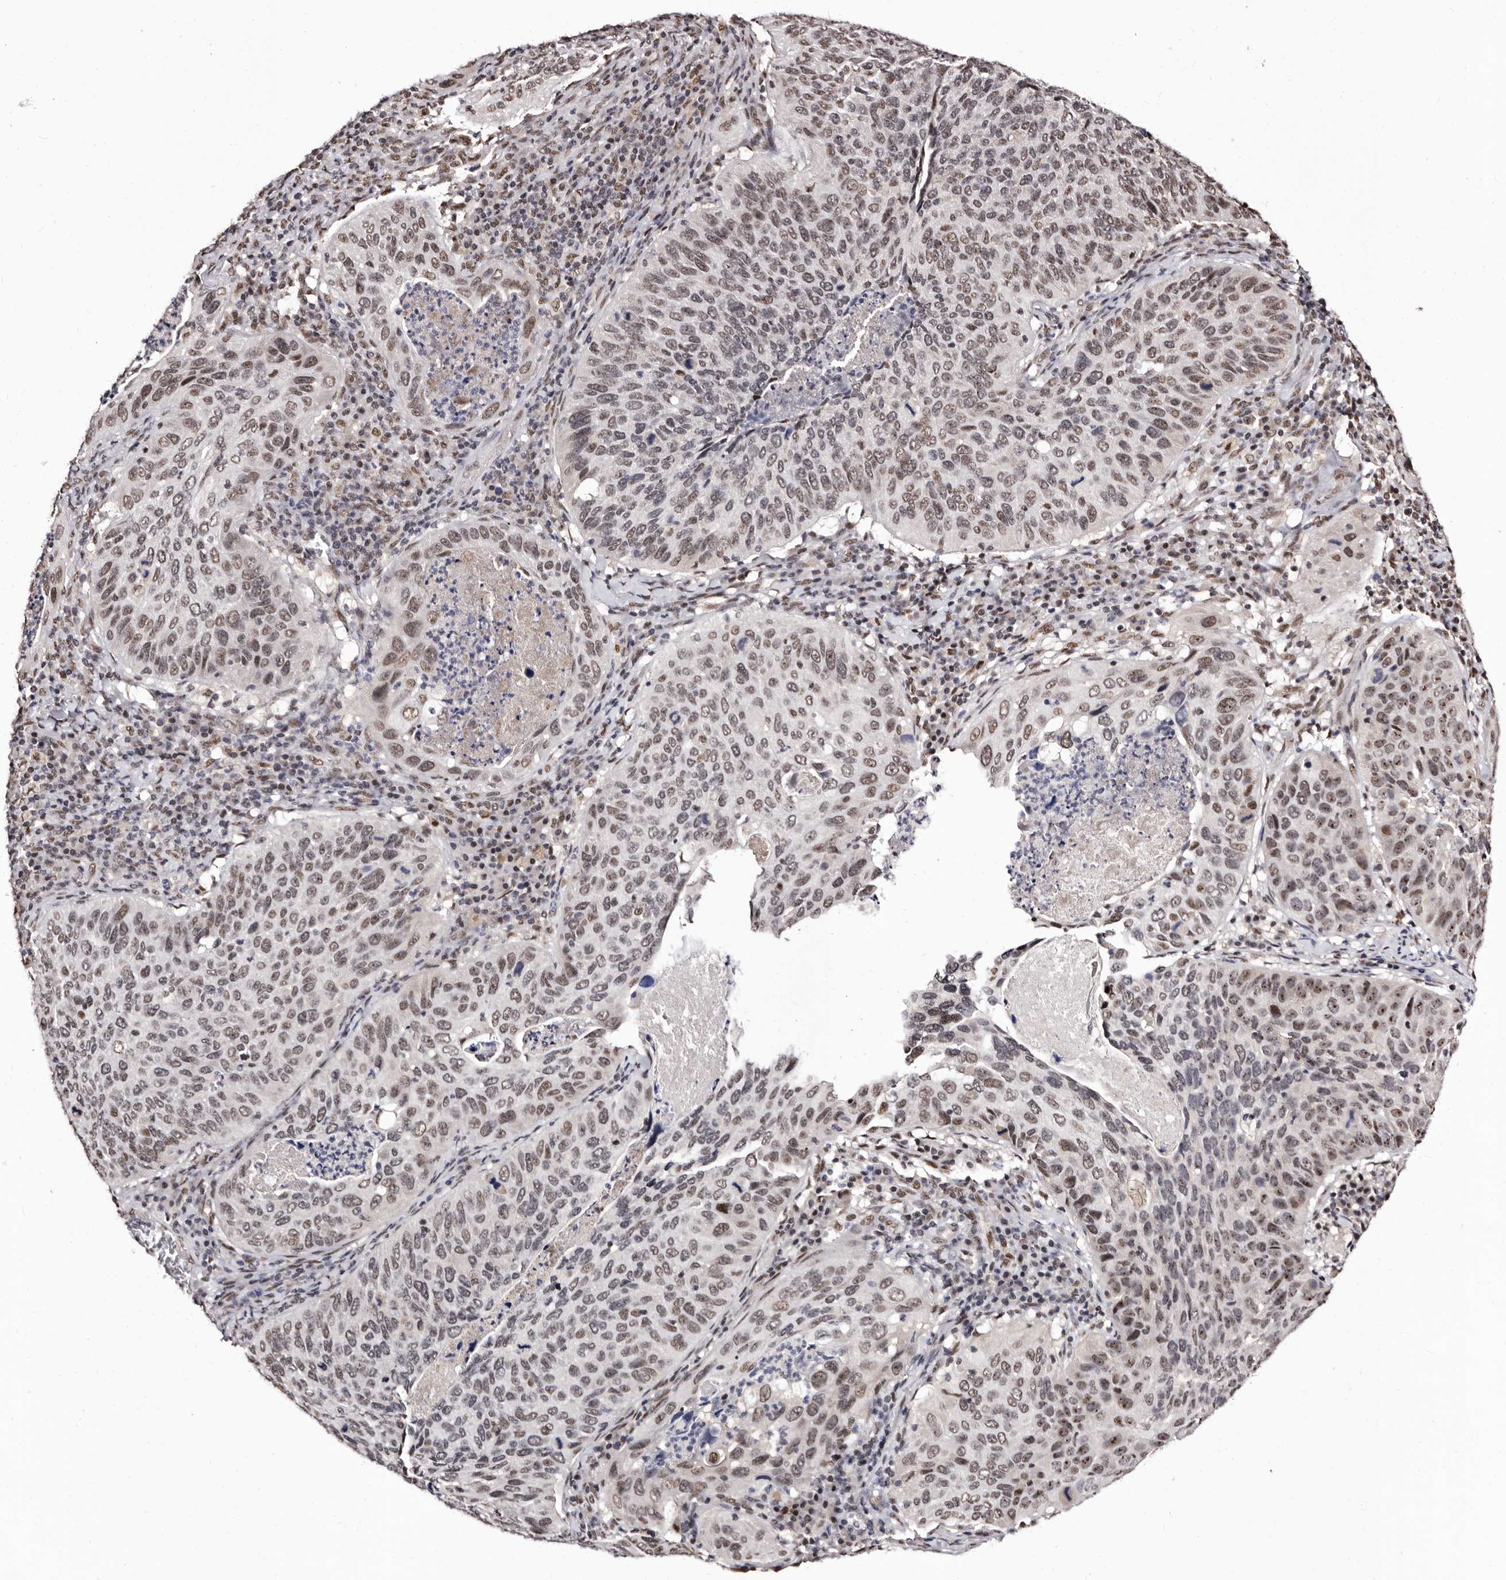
{"staining": {"intensity": "weak", "quantity": ">75%", "location": "nuclear"}, "tissue": "cervical cancer", "cell_type": "Tumor cells", "image_type": "cancer", "snomed": [{"axis": "morphology", "description": "Squamous cell carcinoma, NOS"}, {"axis": "topography", "description": "Cervix"}], "caption": "A histopathology image showing weak nuclear staining in approximately >75% of tumor cells in cervical squamous cell carcinoma, as visualized by brown immunohistochemical staining.", "gene": "ANAPC11", "patient": {"sex": "female", "age": 38}}